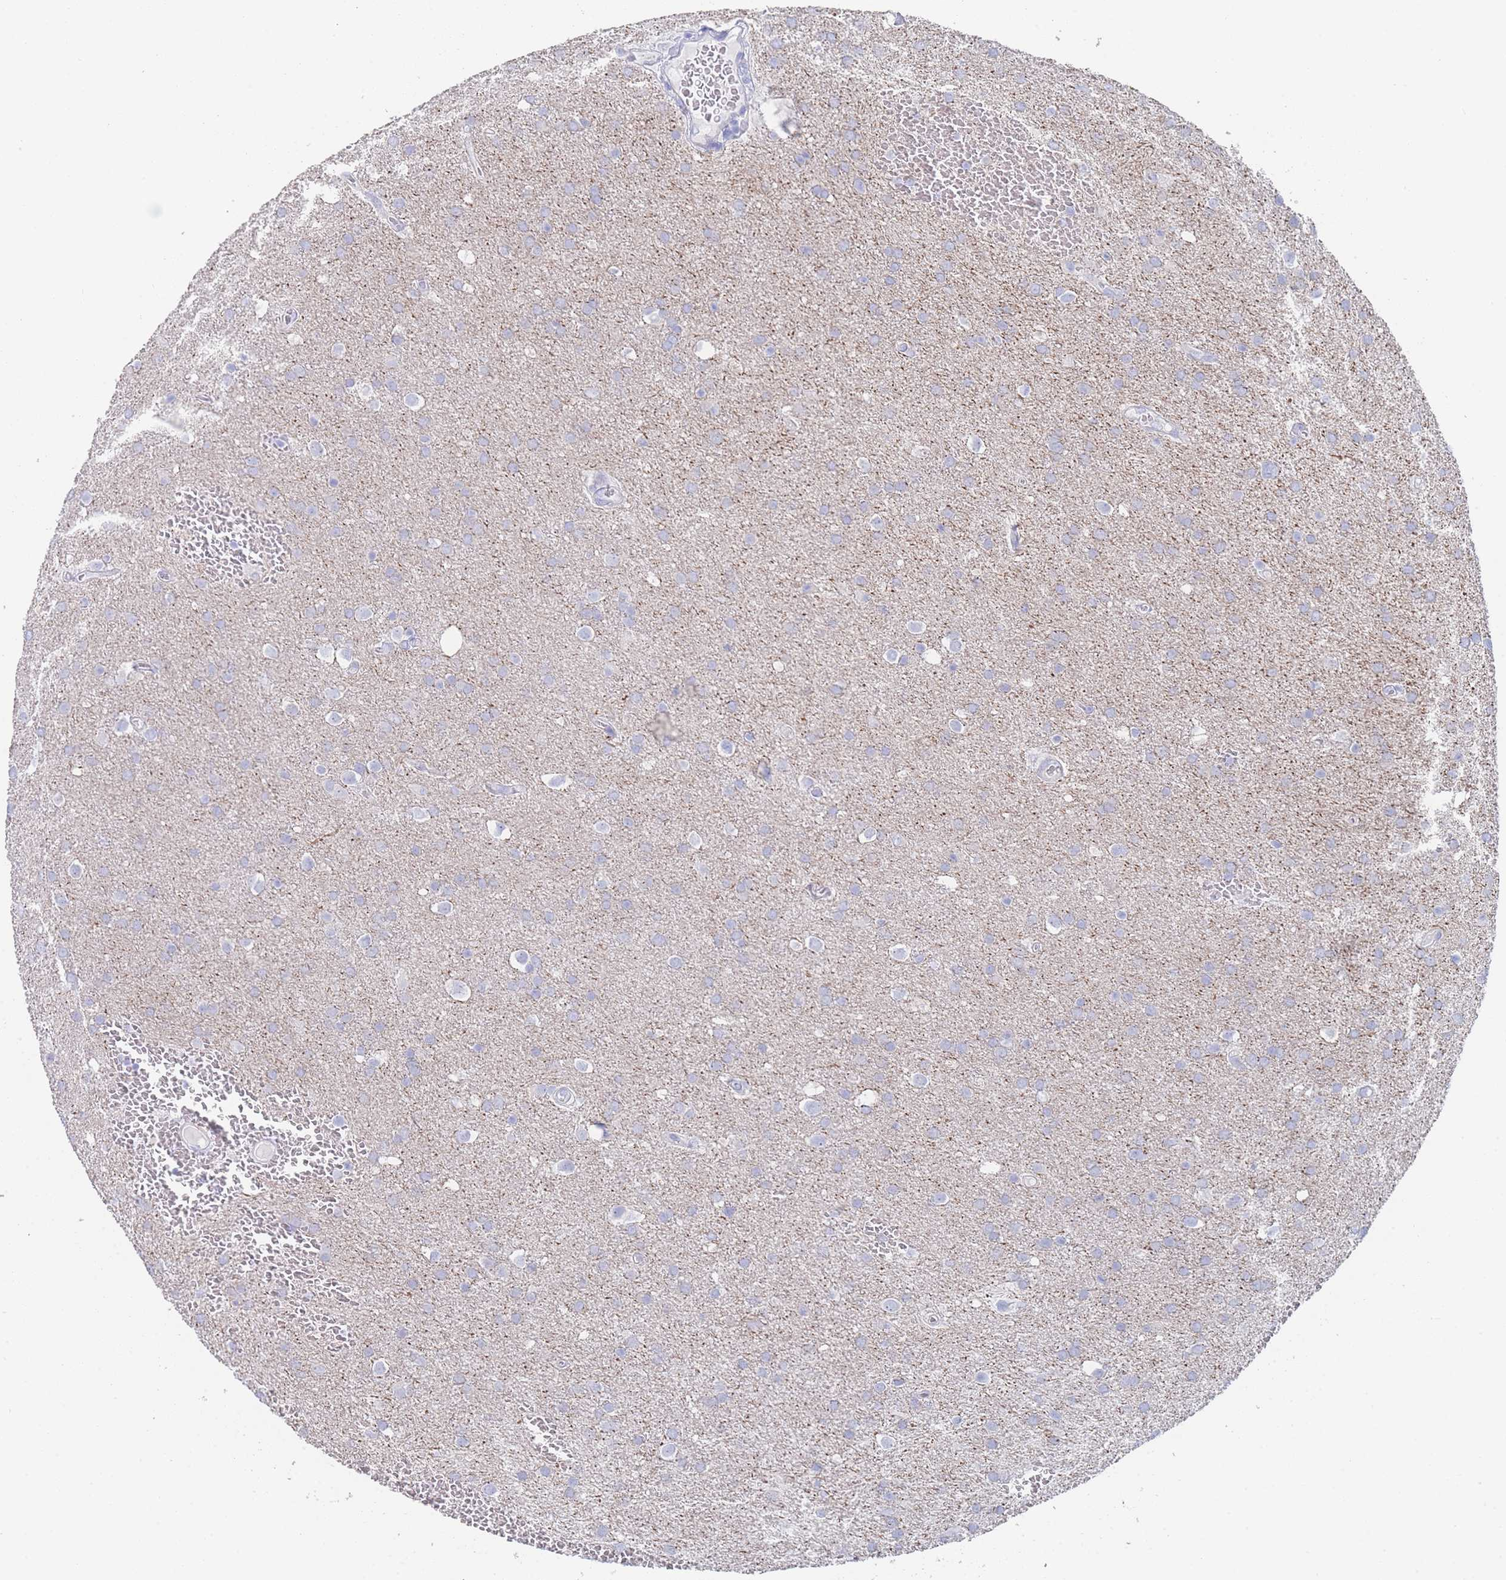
{"staining": {"intensity": "negative", "quantity": "none", "location": "none"}, "tissue": "glioma", "cell_type": "Tumor cells", "image_type": "cancer", "snomed": [{"axis": "morphology", "description": "Glioma, malignant, Low grade"}, {"axis": "topography", "description": "Brain"}], "caption": "IHC of glioma reveals no staining in tumor cells.", "gene": "LRRC37A", "patient": {"sex": "female", "age": 32}}